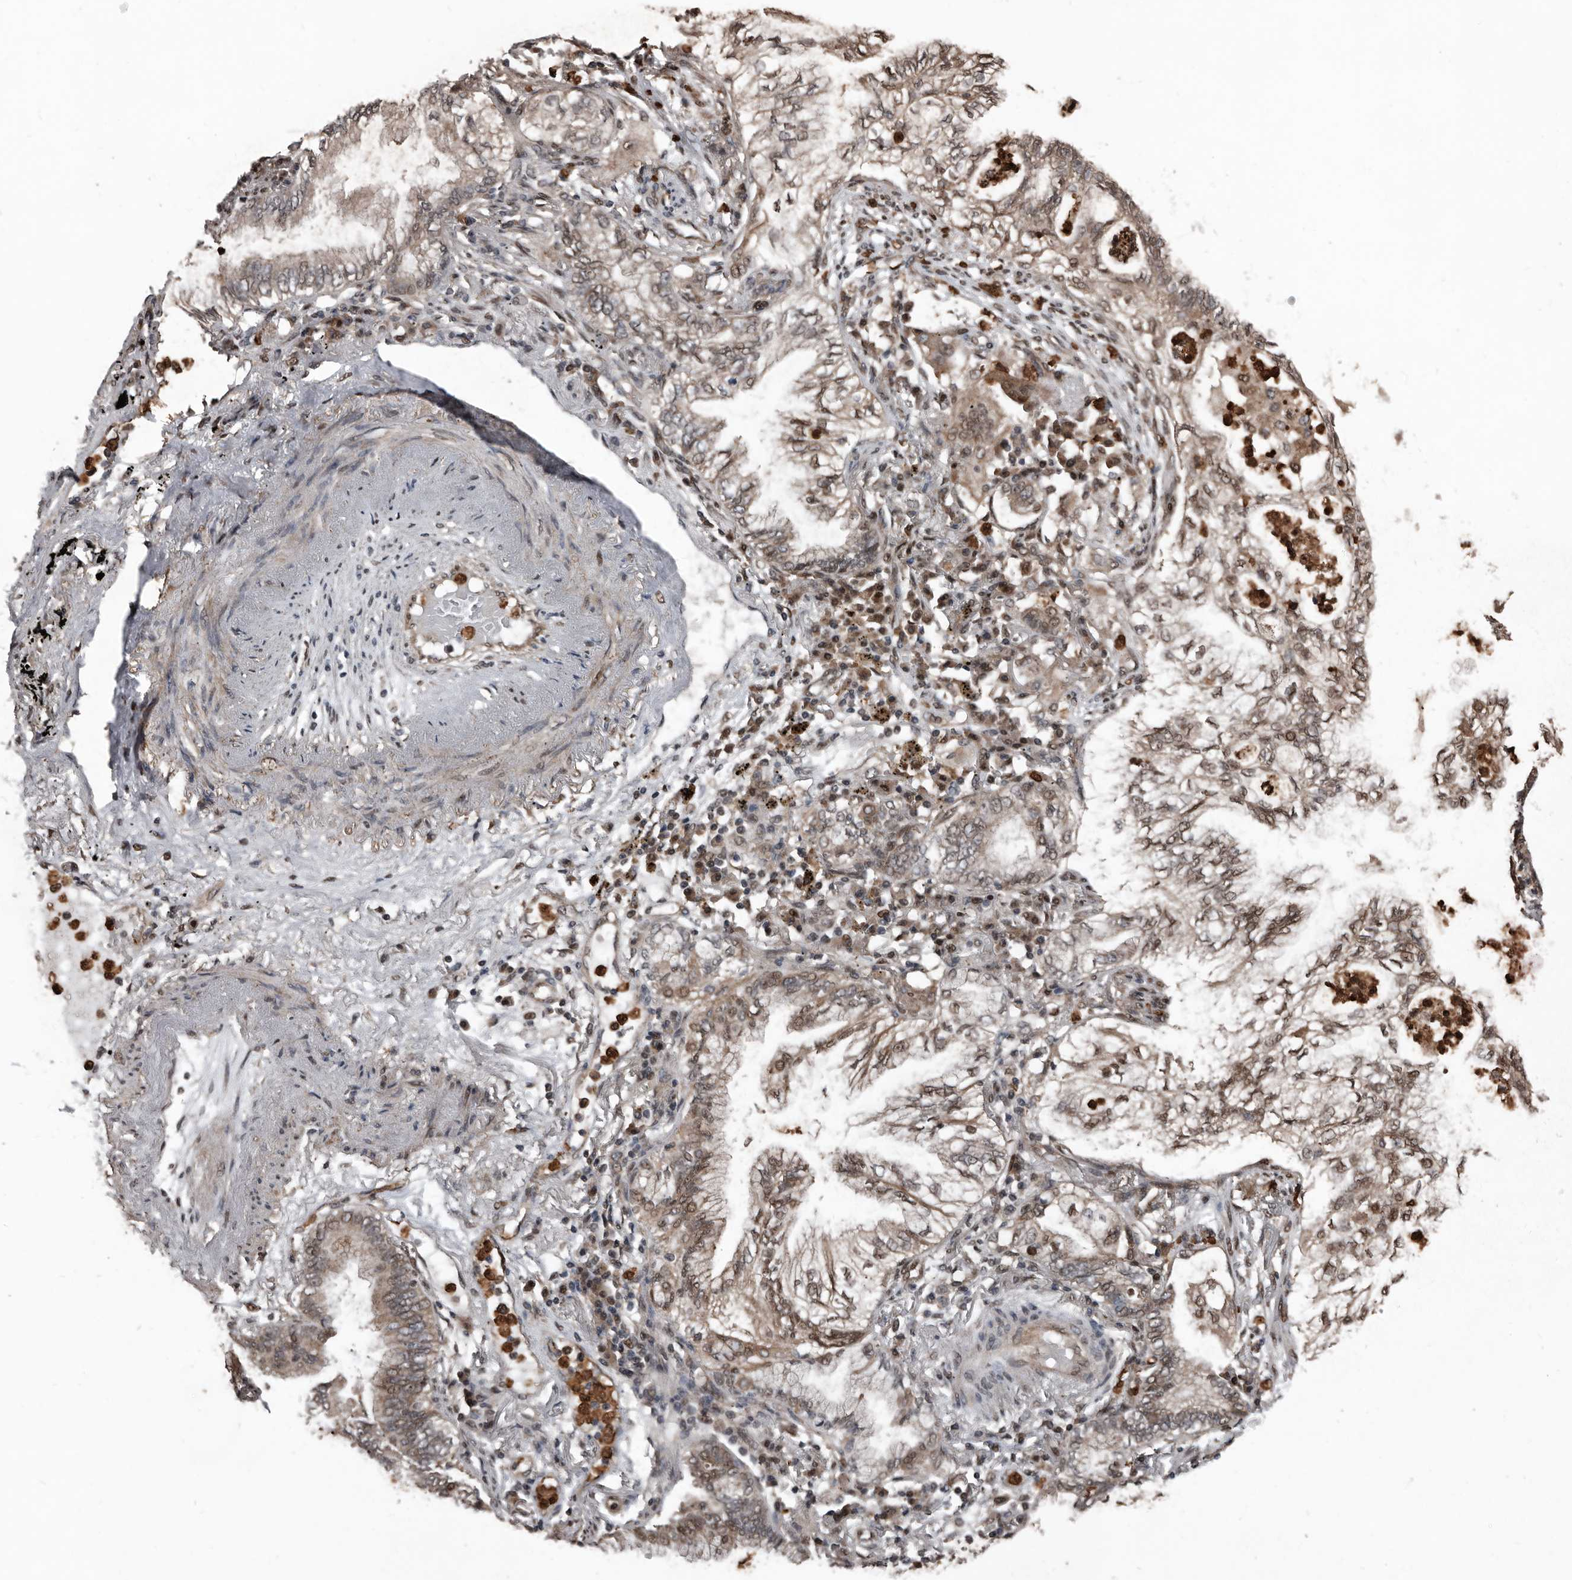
{"staining": {"intensity": "moderate", "quantity": ">75%", "location": "cytoplasmic/membranous,nuclear"}, "tissue": "lung cancer", "cell_type": "Tumor cells", "image_type": "cancer", "snomed": [{"axis": "morphology", "description": "Adenocarcinoma, NOS"}, {"axis": "topography", "description": "Lung"}], "caption": "Moderate cytoplasmic/membranous and nuclear expression is identified in approximately >75% of tumor cells in lung cancer (adenocarcinoma).", "gene": "FSBP", "patient": {"sex": "female", "age": 70}}